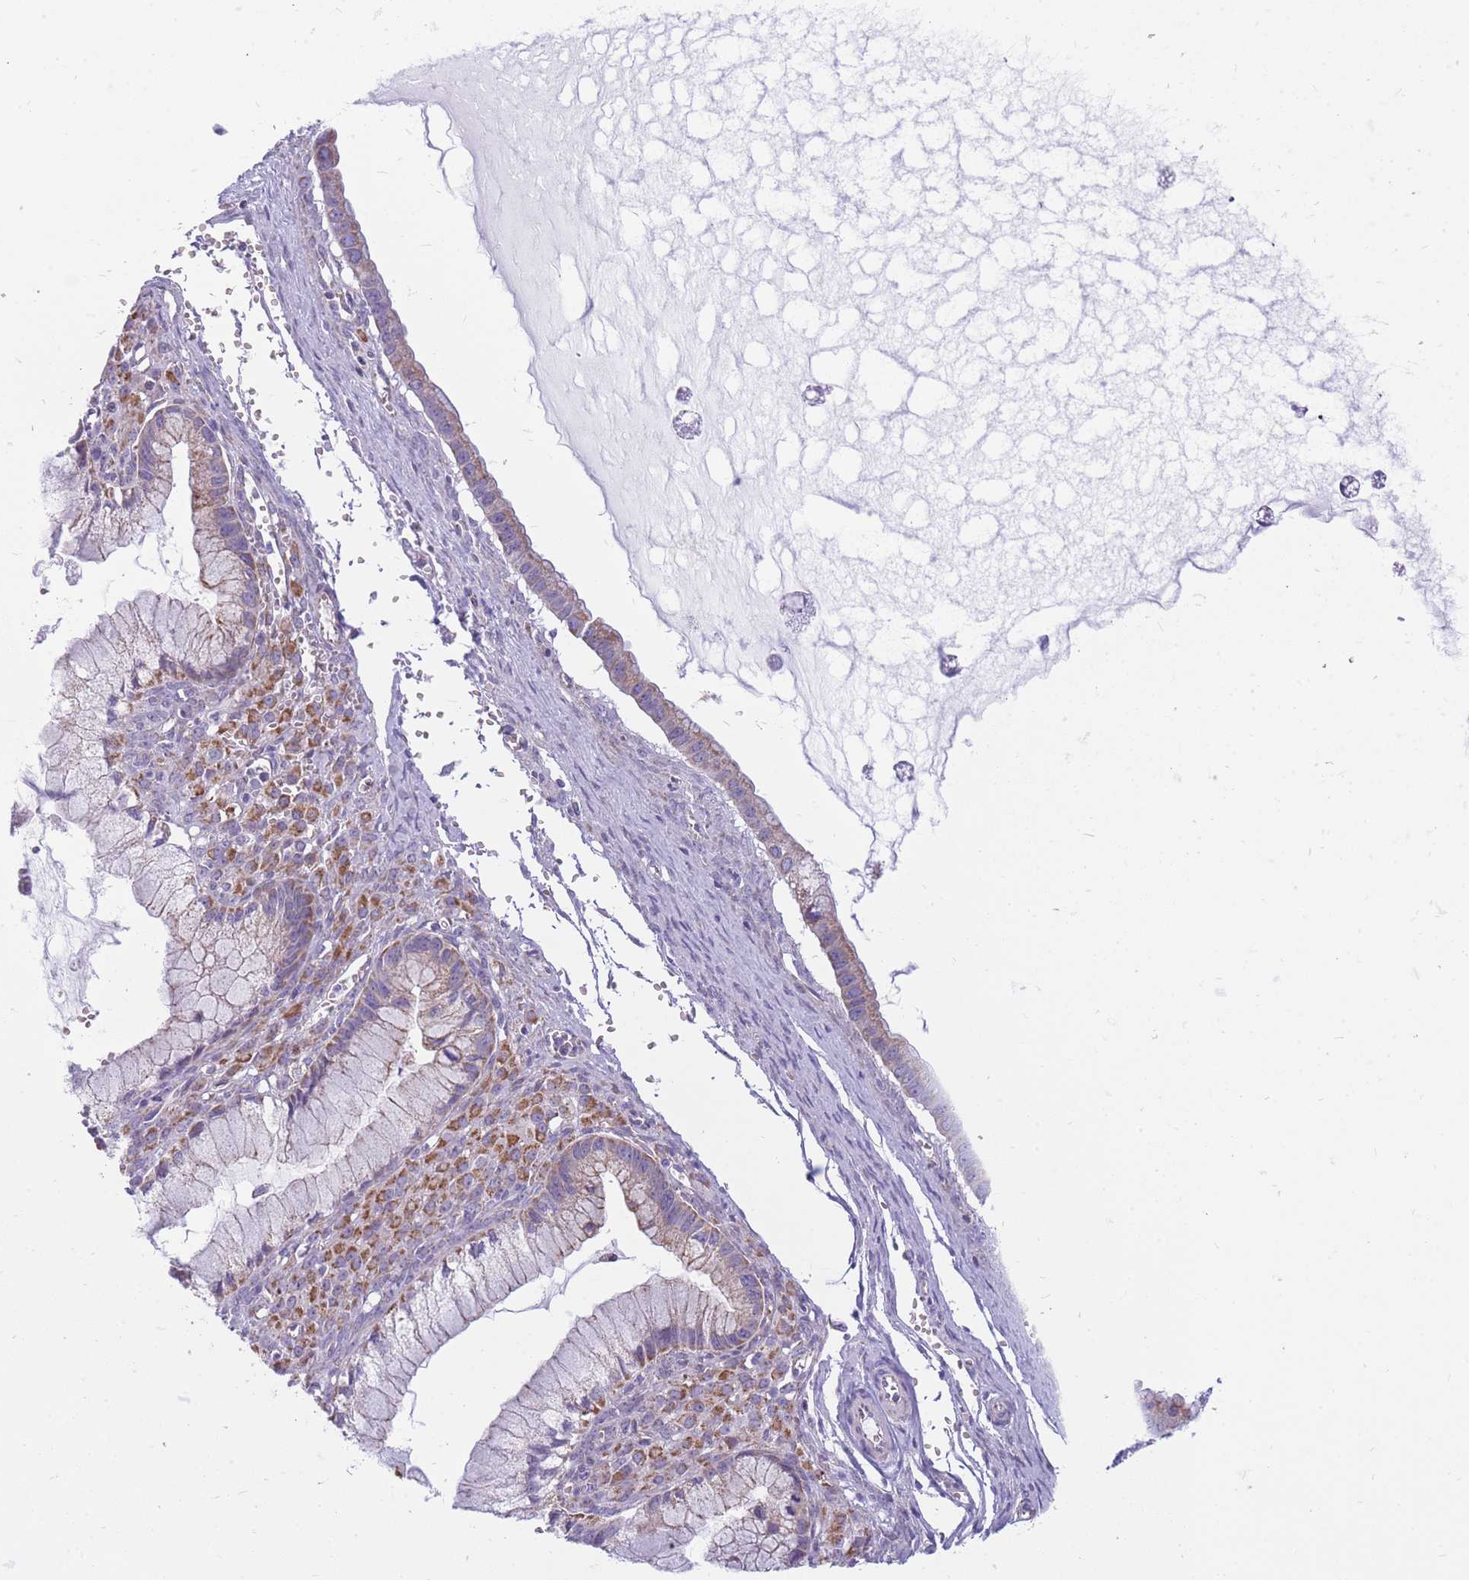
{"staining": {"intensity": "moderate", "quantity": "<25%", "location": "cytoplasmic/membranous"}, "tissue": "ovarian cancer", "cell_type": "Tumor cells", "image_type": "cancer", "snomed": [{"axis": "morphology", "description": "Cystadenocarcinoma, mucinous, NOS"}, {"axis": "topography", "description": "Ovary"}], "caption": "Ovarian cancer tissue reveals moderate cytoplasmic/membranous staining in about <25% of tumor cells, visualized by immunohistochemistry.", "gene": "PCSK1", "patient": {"sex": "female", "age": 59}}